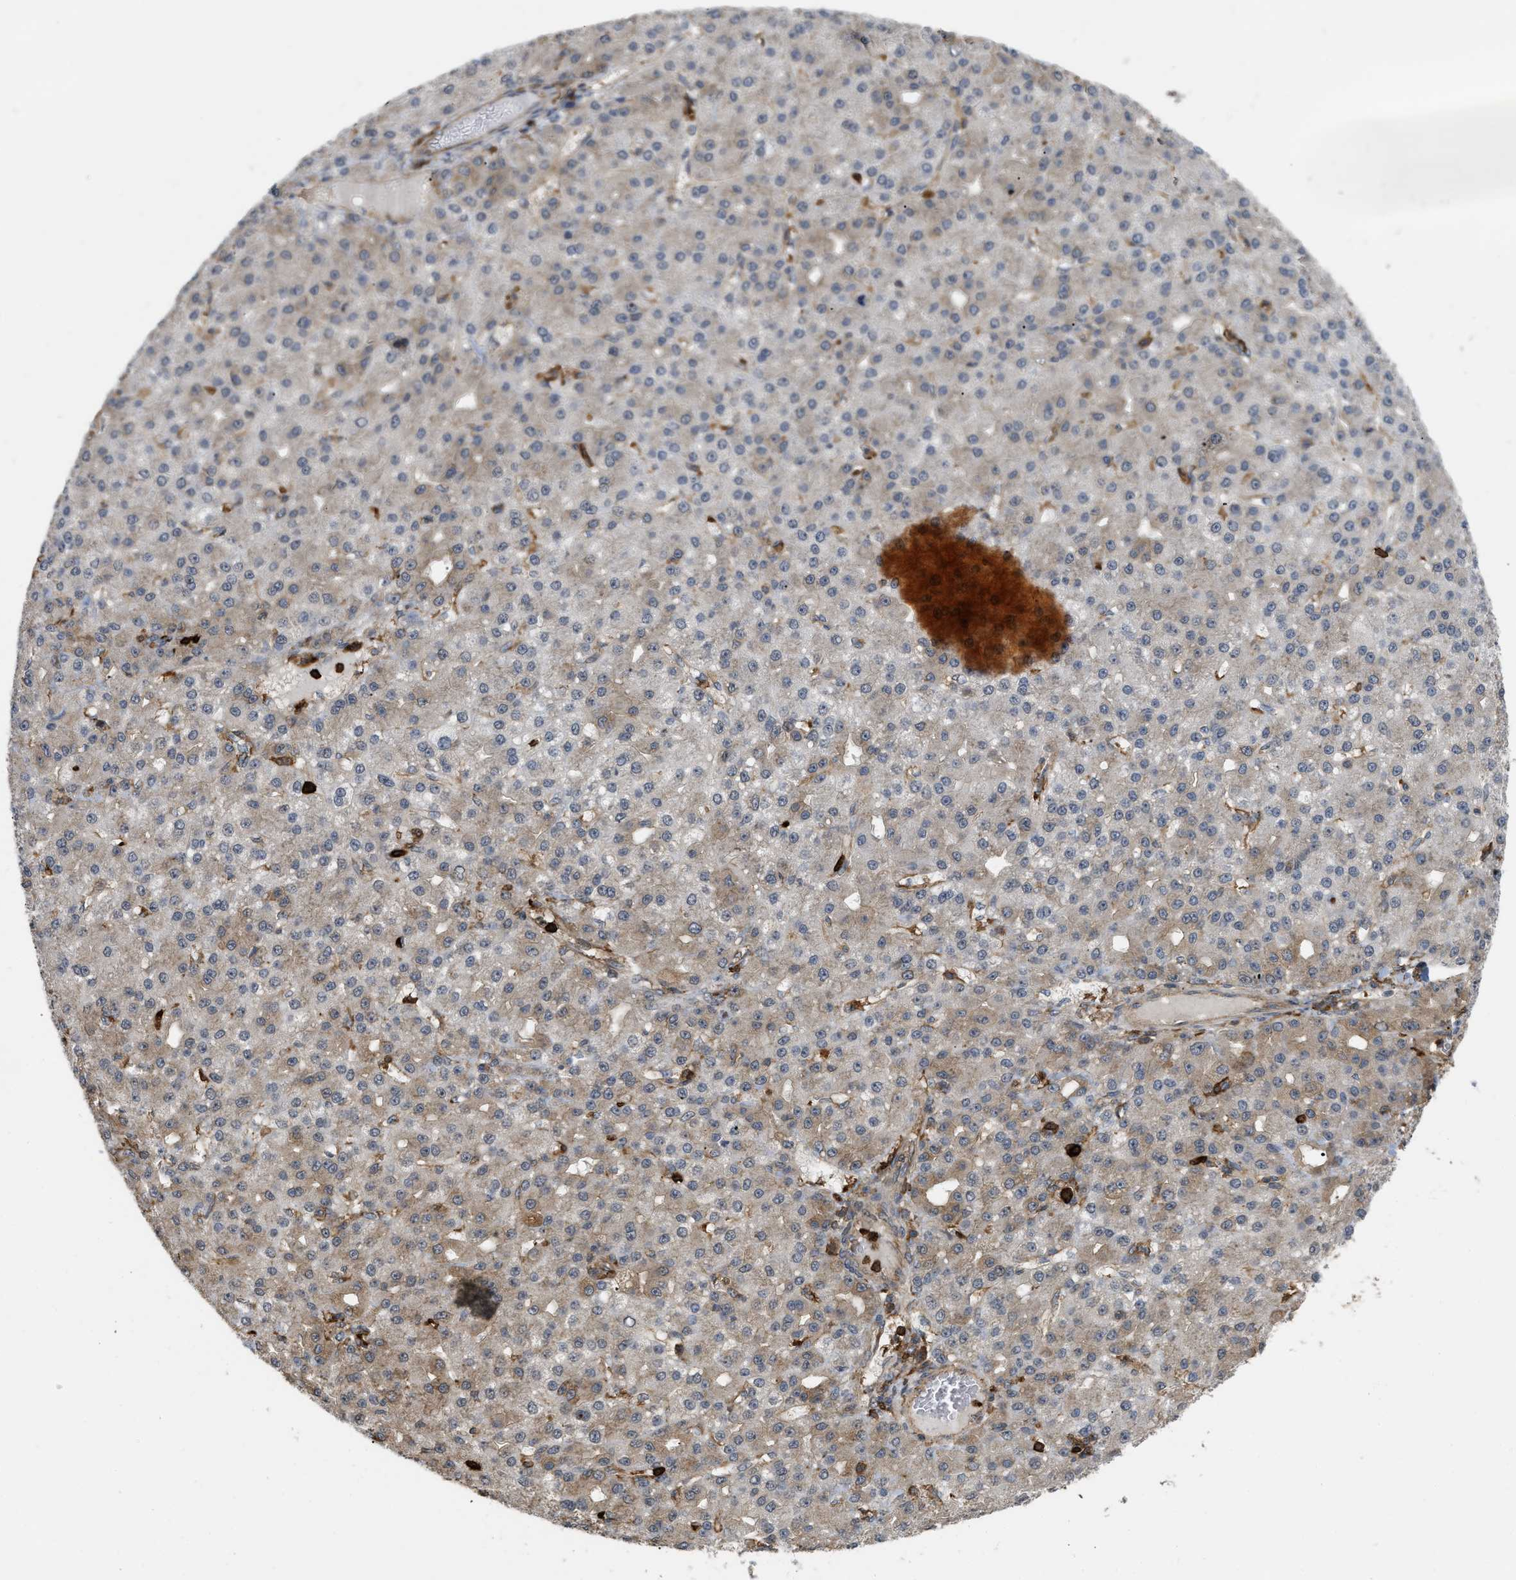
{"staining": {"intensity": "moderate", "quantity": "25%-75%", "location": "cytoplasmic/membranous"}, "tissue": "liver cancer", "cell_type": "Tumor cells", "image_type": "cancer", "snomed": [{"axis": "morphology", "description": "Carcinoma, Hepatocellular, NOS"}, {"axis": "topography", "description": "Liver"}], "caption": "Protein staining of liver cancer tissue reveals moderate cytoplasmic/membranous positivity in approximately 25%-75% of tumor cells.", "gene": "IQCE", "patient": {"sex": "male", "age": 67}}